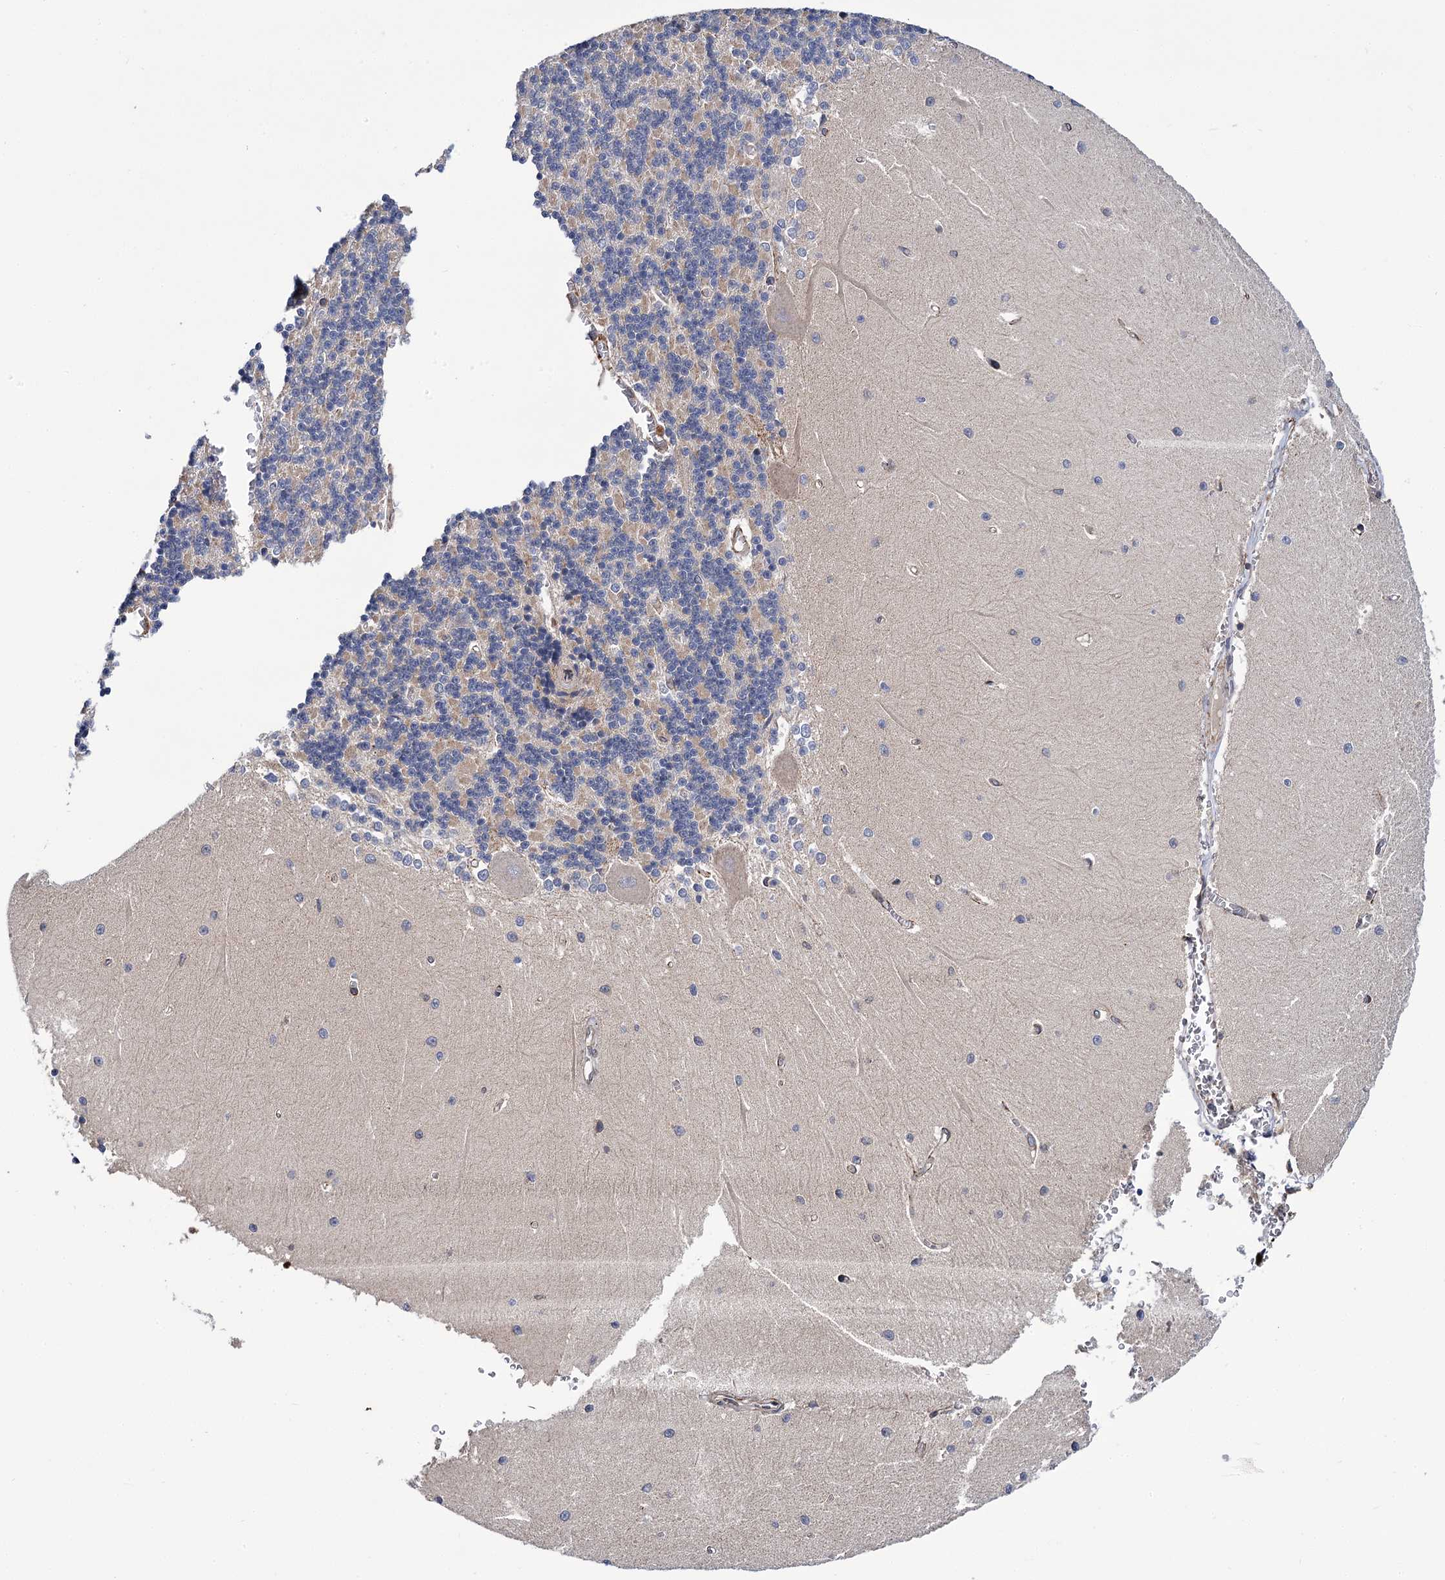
{"staining": {"intensity": "moderate", "quantity": "<25%", "location": "cytoplasmic/membranous"}, "tissue": "cerebellum", "cell_type": "Cells in granular layer", "image_type": "normal", "snomed": [{"axis": "morphology", "description": "Normal tissue, NOS"}, {"axis": "topography", "description": "Cerebellum"}], "caption": "A micrograph of human cerebellum stained for a protein demonstrates moderate cytoplasmic/membranous brown staining in cells in granular layer. (DAB (3,3'-diaminobenzidine) IHC with brightfield microscopy, high magnification).", "gene": "SUPV3L1", "patient": {"sex": "male", "age": 37}}